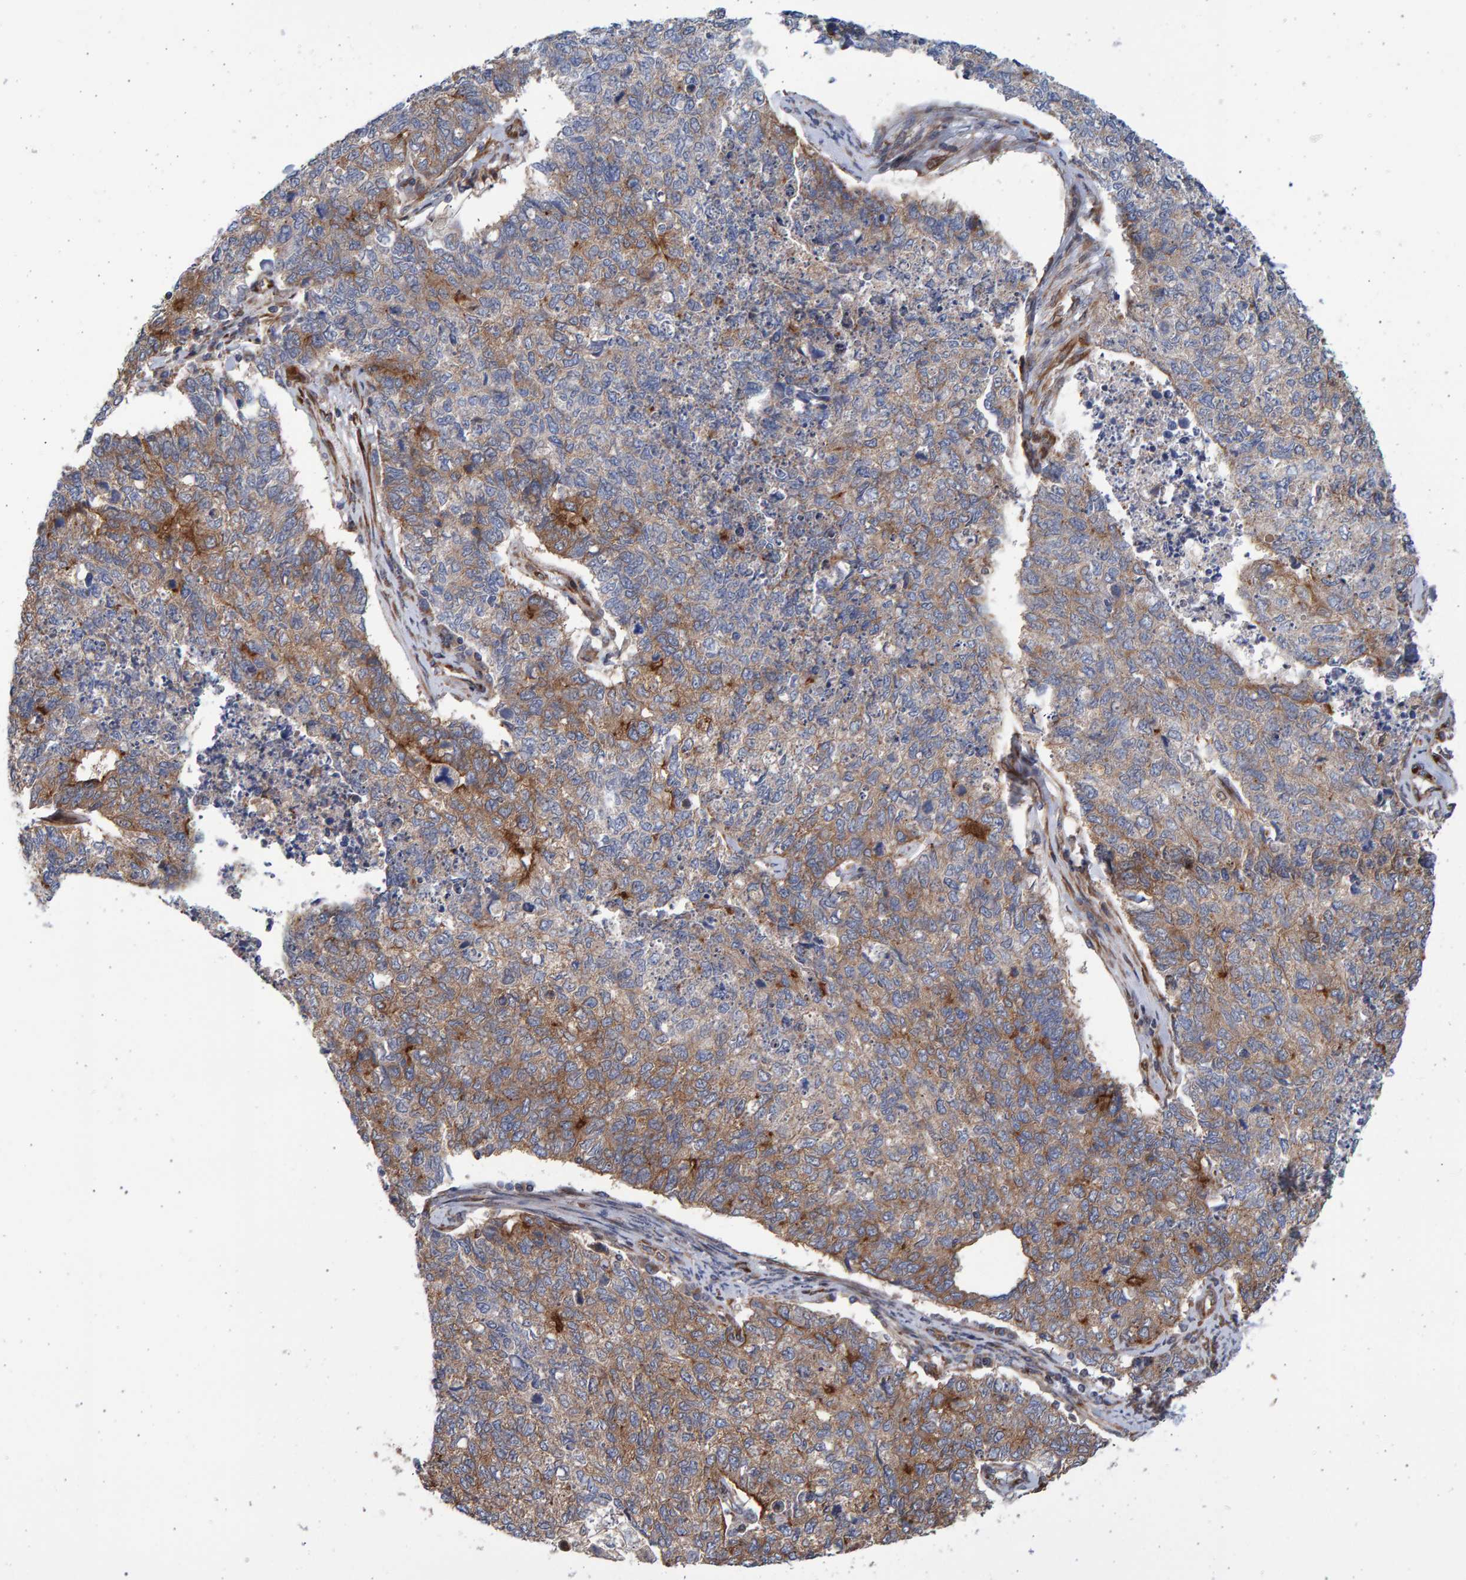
{"staining": {"intensity": "weak", "quantity": "25%-75%", "location": "cytoplasmic/membranous"}, "tissue": "cervical cancer", "cell_type": "Tumor cells", "image_type": "cancer", "snomed": [{"axis": "morphology", "description": "Squamous cell carcinoma, NOS"}, {"axis": "topography", "description": "Cervix"}], "caption": "The immunohistochemical stain shows weak cytoplasmic/membranous positivity in tumor cells of cervical cancer tissue. Using DAB (3,3'-diaminobenzidine) (brown) and hematoxylin (blue) stains, captured at high magnification using brightfield microscopy.", "gene": "LRBA", "patient": {"sex": "female", "age": 63}}